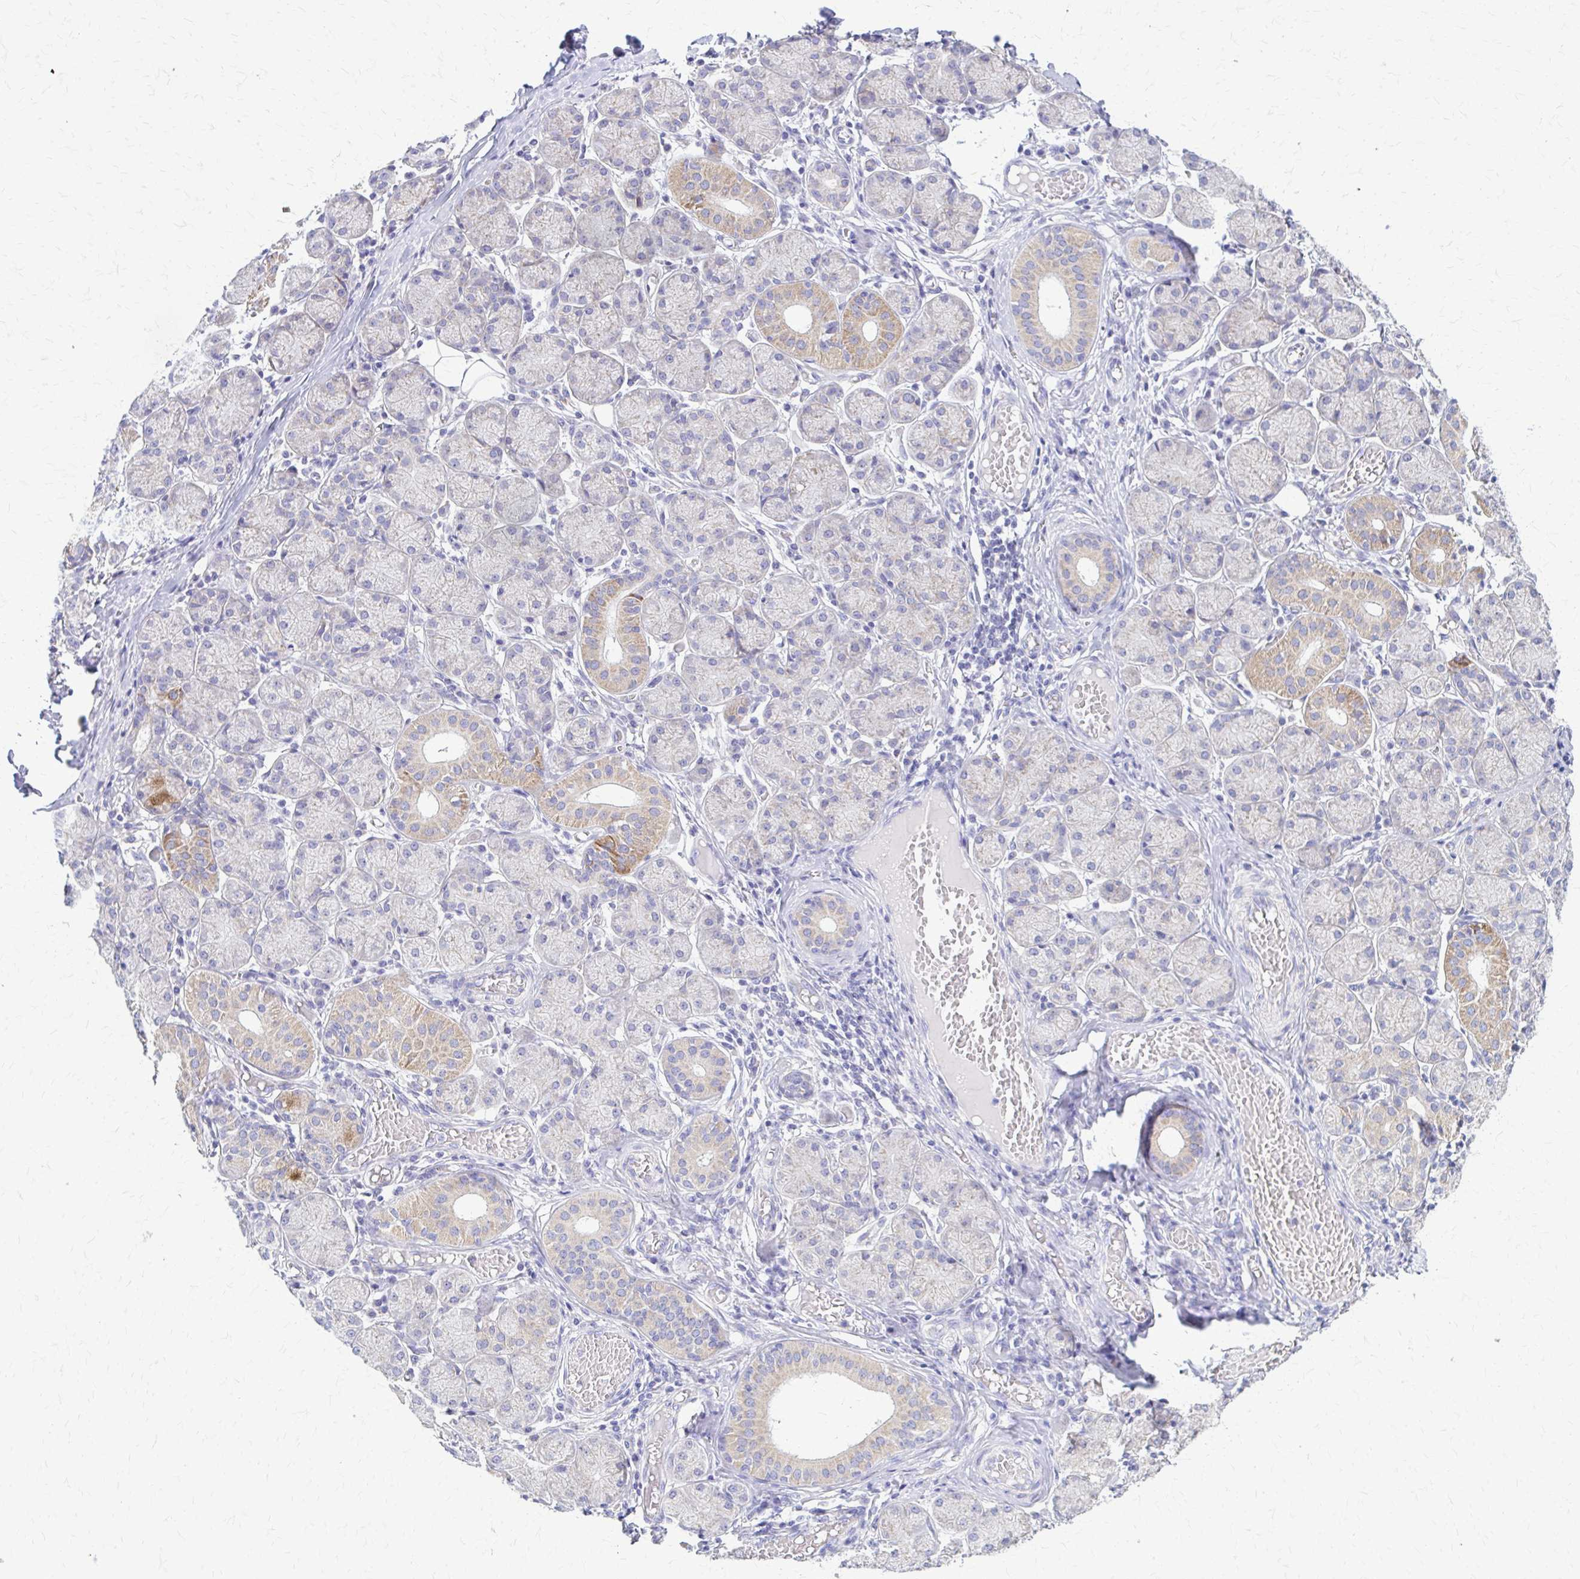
{"staining": {"intensity": "weak", "quantity": "<25%", "location": "cytoplasmic/membranous"}, "tissue": "salivary gland", "cell_type": "Glandular cells", "image_type": "normal", "snomed": [{"axis": "morphology", "description": "Normal tissue, NOS"}, {"axis": "topography", "description": "Salivary gland"}], "caption": "Image shows no protein staining in glandular cells of unremarkable salivary gland.", "gene": "SAMD13", "patient": {"sex": "female", "age": 24}}